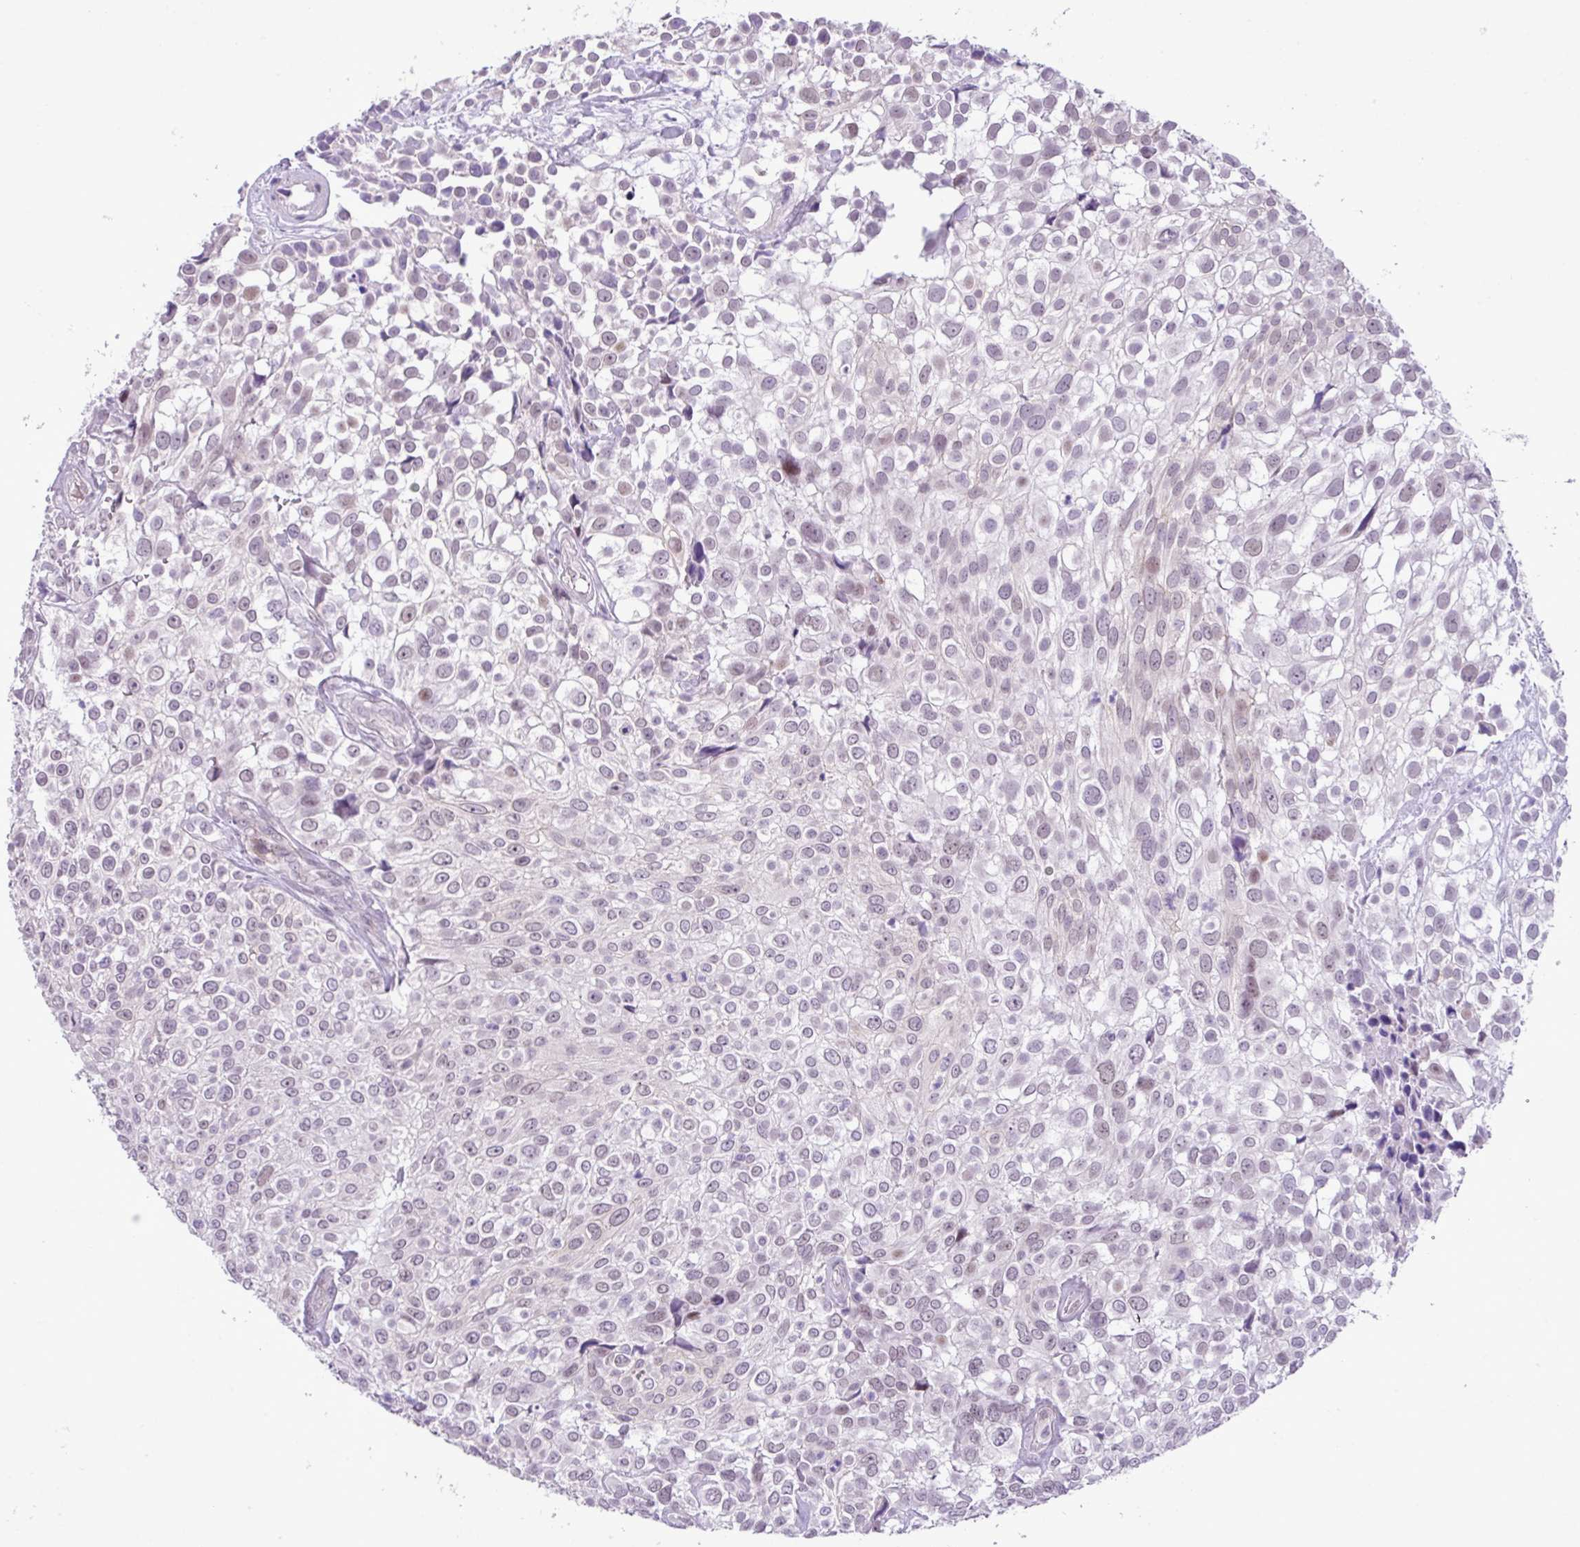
{"staining": {"intensity": "weak", "quantity": "<25%", "location": "nuclear"}, "tissue": "urothelial cancer", "cell_type": "Tumor cells", "image_type": "cancer", "snomed": [{"axis": "morphology", "description": "Urothelial carcinoma, High grade"}, {"axis": "topography", "description": "Urinary bladder"}], "caption": "Tumor cells show no significant expression in urothelial carcinoma (high-grade). Brightfield microscopy of IHC stained with DAB (3,3'-diaminobenzidine) (brown) and hematoxylin (blue), captured at high magnification.", "gene": "YLPM1", "patient": {"sex": "male", "age": 56}}